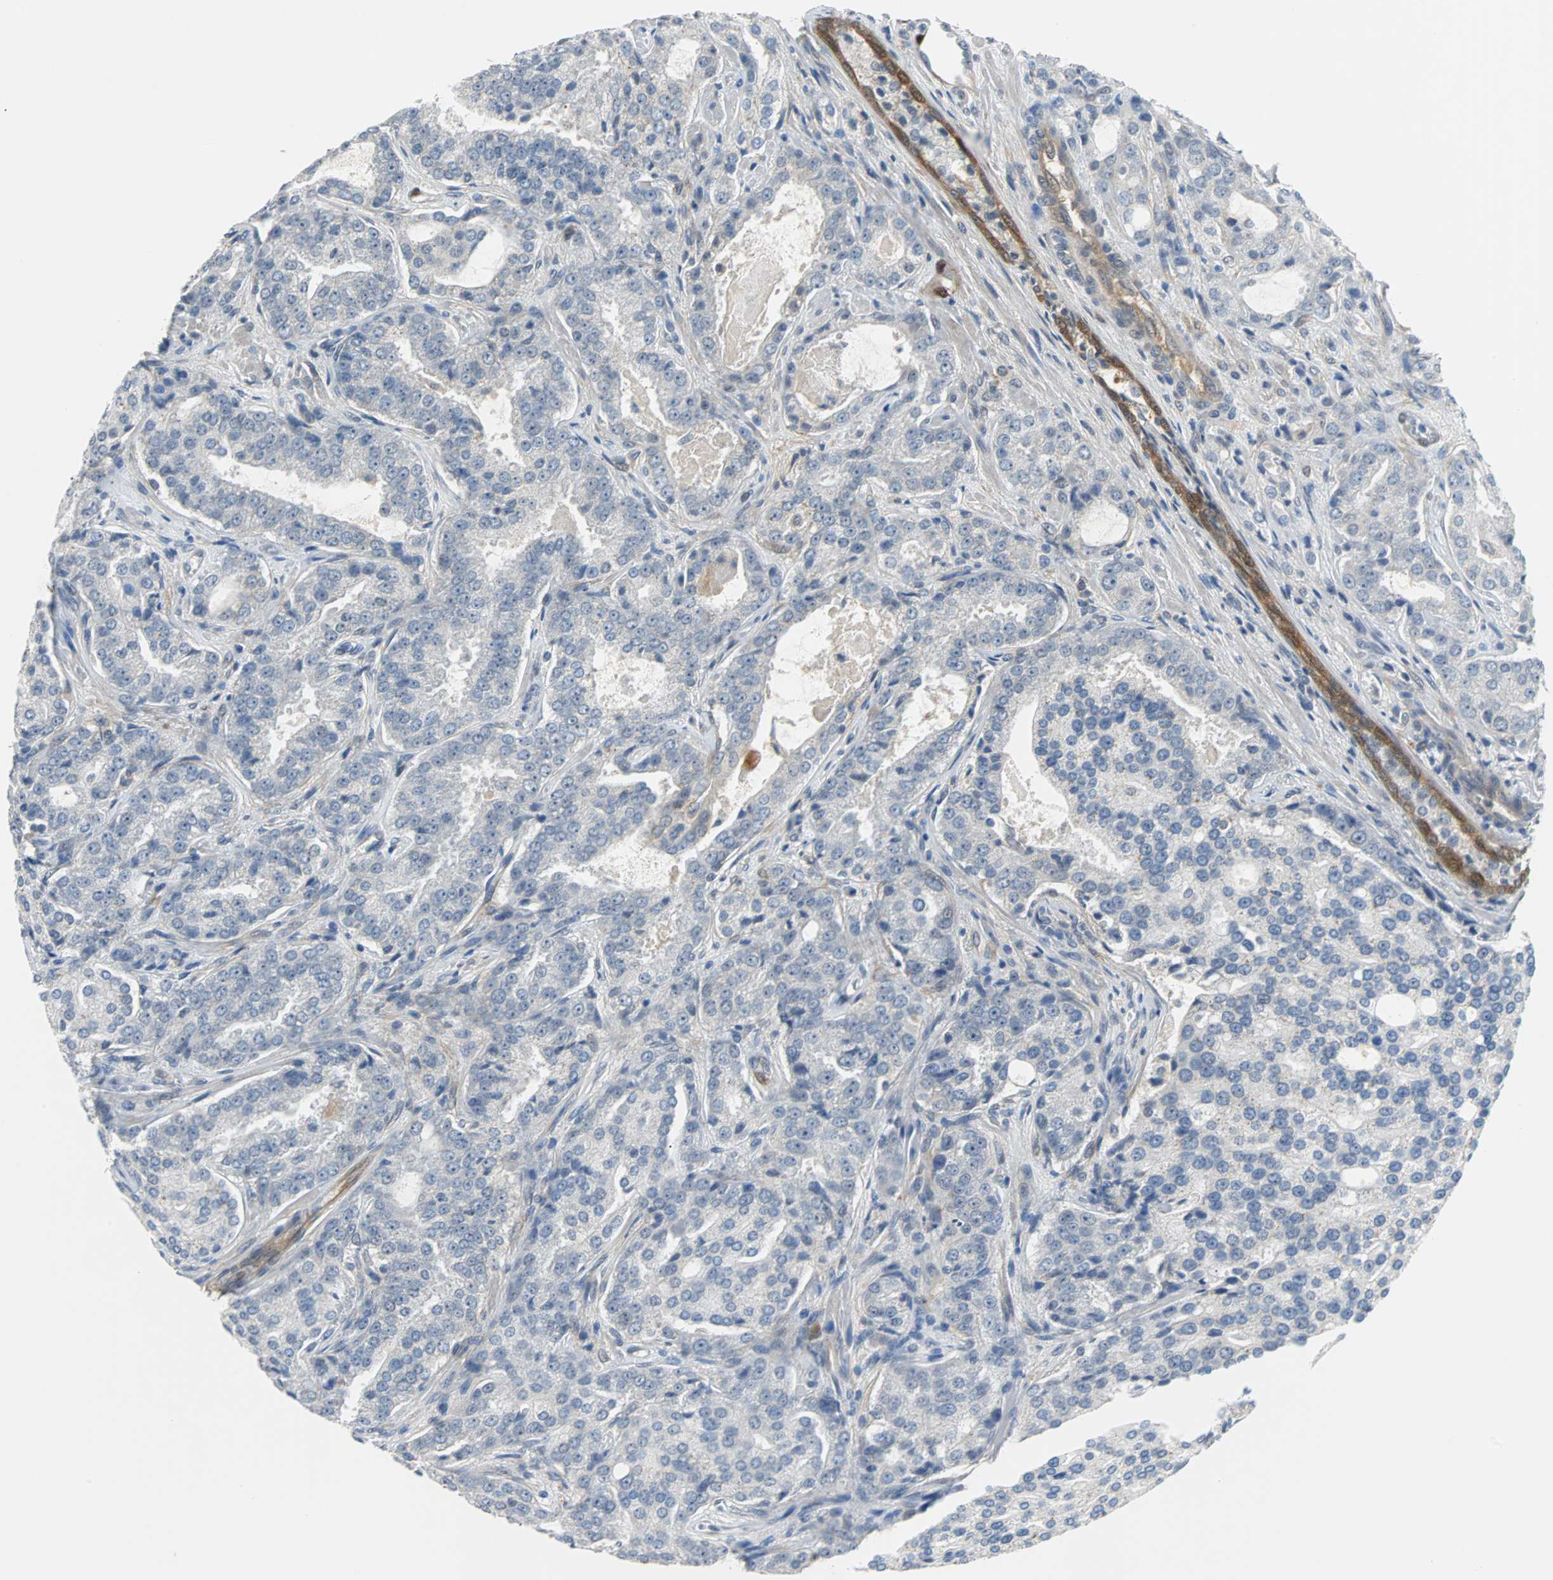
{"staining": {"intensity": "negative", "quantity": "none", "location": "none"}, "tissue": "prostate cancer", "cell_type": "Tumor cells", "image_type": "cancer", "snomed": [{"axis": "morphology", "description": "Adenocarcinoma, High grade"}, {"axis": "topography", "description": "Prostate"}], "caption": "There is no significant expression in tumor cells of prostate cancer (adenocarcinoma (high-grade)). (DAB (3,3'-diaminobenzidine) immunohistochemistry with hematoxylin counter stain).", "gene": "FHL2", "patient": {"sex": "male", "age": 72}}